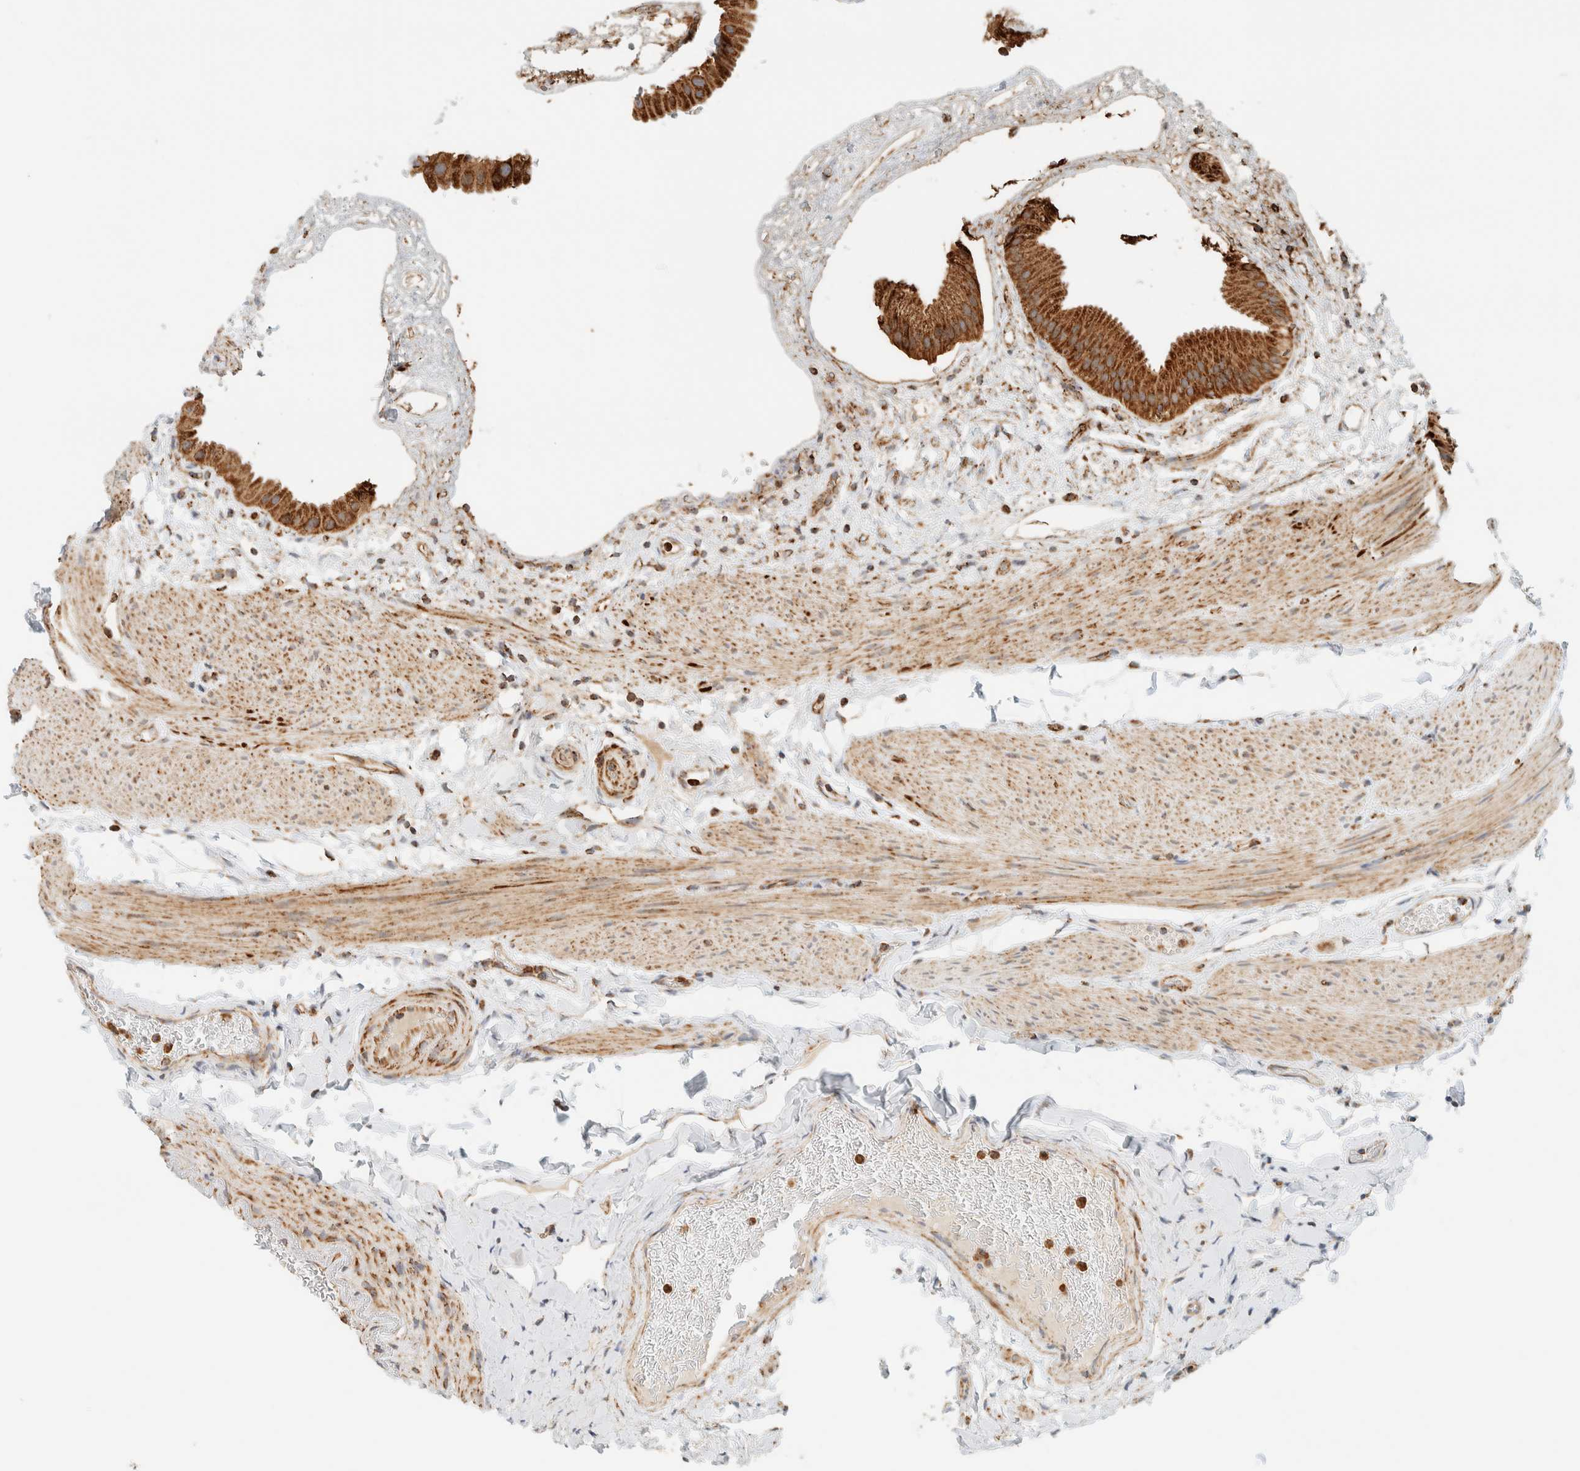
{"staining": {"intensity": "strong", "quantity": ">75%", "location": "cytoplasmic/membranous"}, "tissue": "gallbladder", "cell_type": "Glandular cells", "image_type": "normal", "snomed": [{"axis": "morphology", "description": "Normal tissue, NOS"}, {"axis": "topography", "description": "Gallbladder"}], "caption": "Immunohistochemical staining of benign human gallbladder reveals high levels of strong cytoplasmic/membranous expression in about >75% of glandular cells.", "gene": "KIFAP3", "patient": {"sex": "female", "age": 64}}